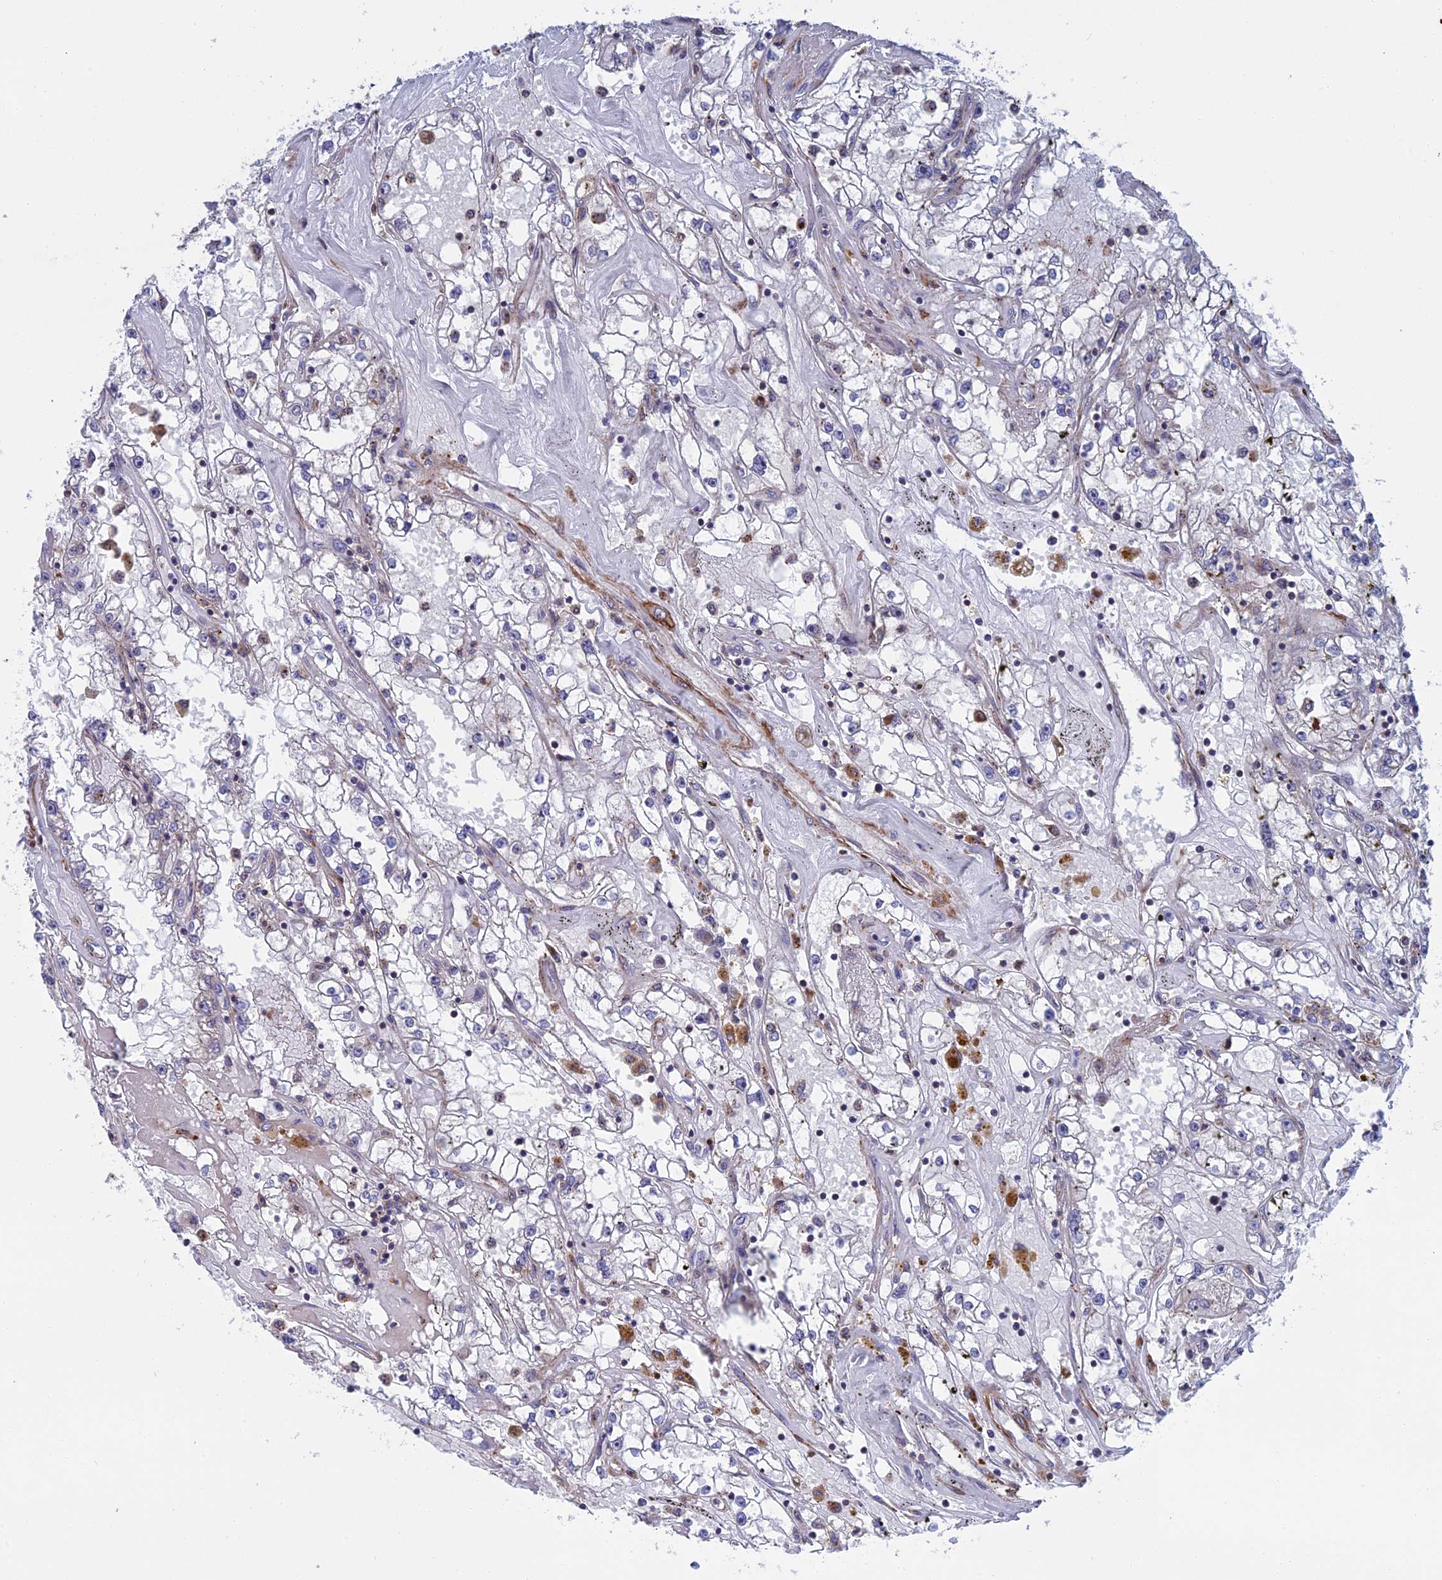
{"staining": {"intensity": "negative", "quantity": "none", "location": "none"}, "tissue": "renal cancer", "cell_type": "Tumor cells", "image_type": "cancer", "snomed": [{"axis": "morphology", "description": "Adenocarcinoma, NOS"}, {"axis": "topography", "description": "Kidney"}], "caption": "An immunohistochemistry image of adenocarcinoma (renal) is shown. There is no staining in tumor cells of adenocarcinoma (renal). (Stains: DAB immunohistochemistry (IHC) with hematoxylin counter stain, Microscopy: brightfield microscopy at high magnification).", "gene": "LYPD5", "patient": {"sex": "male", "age": 56}}